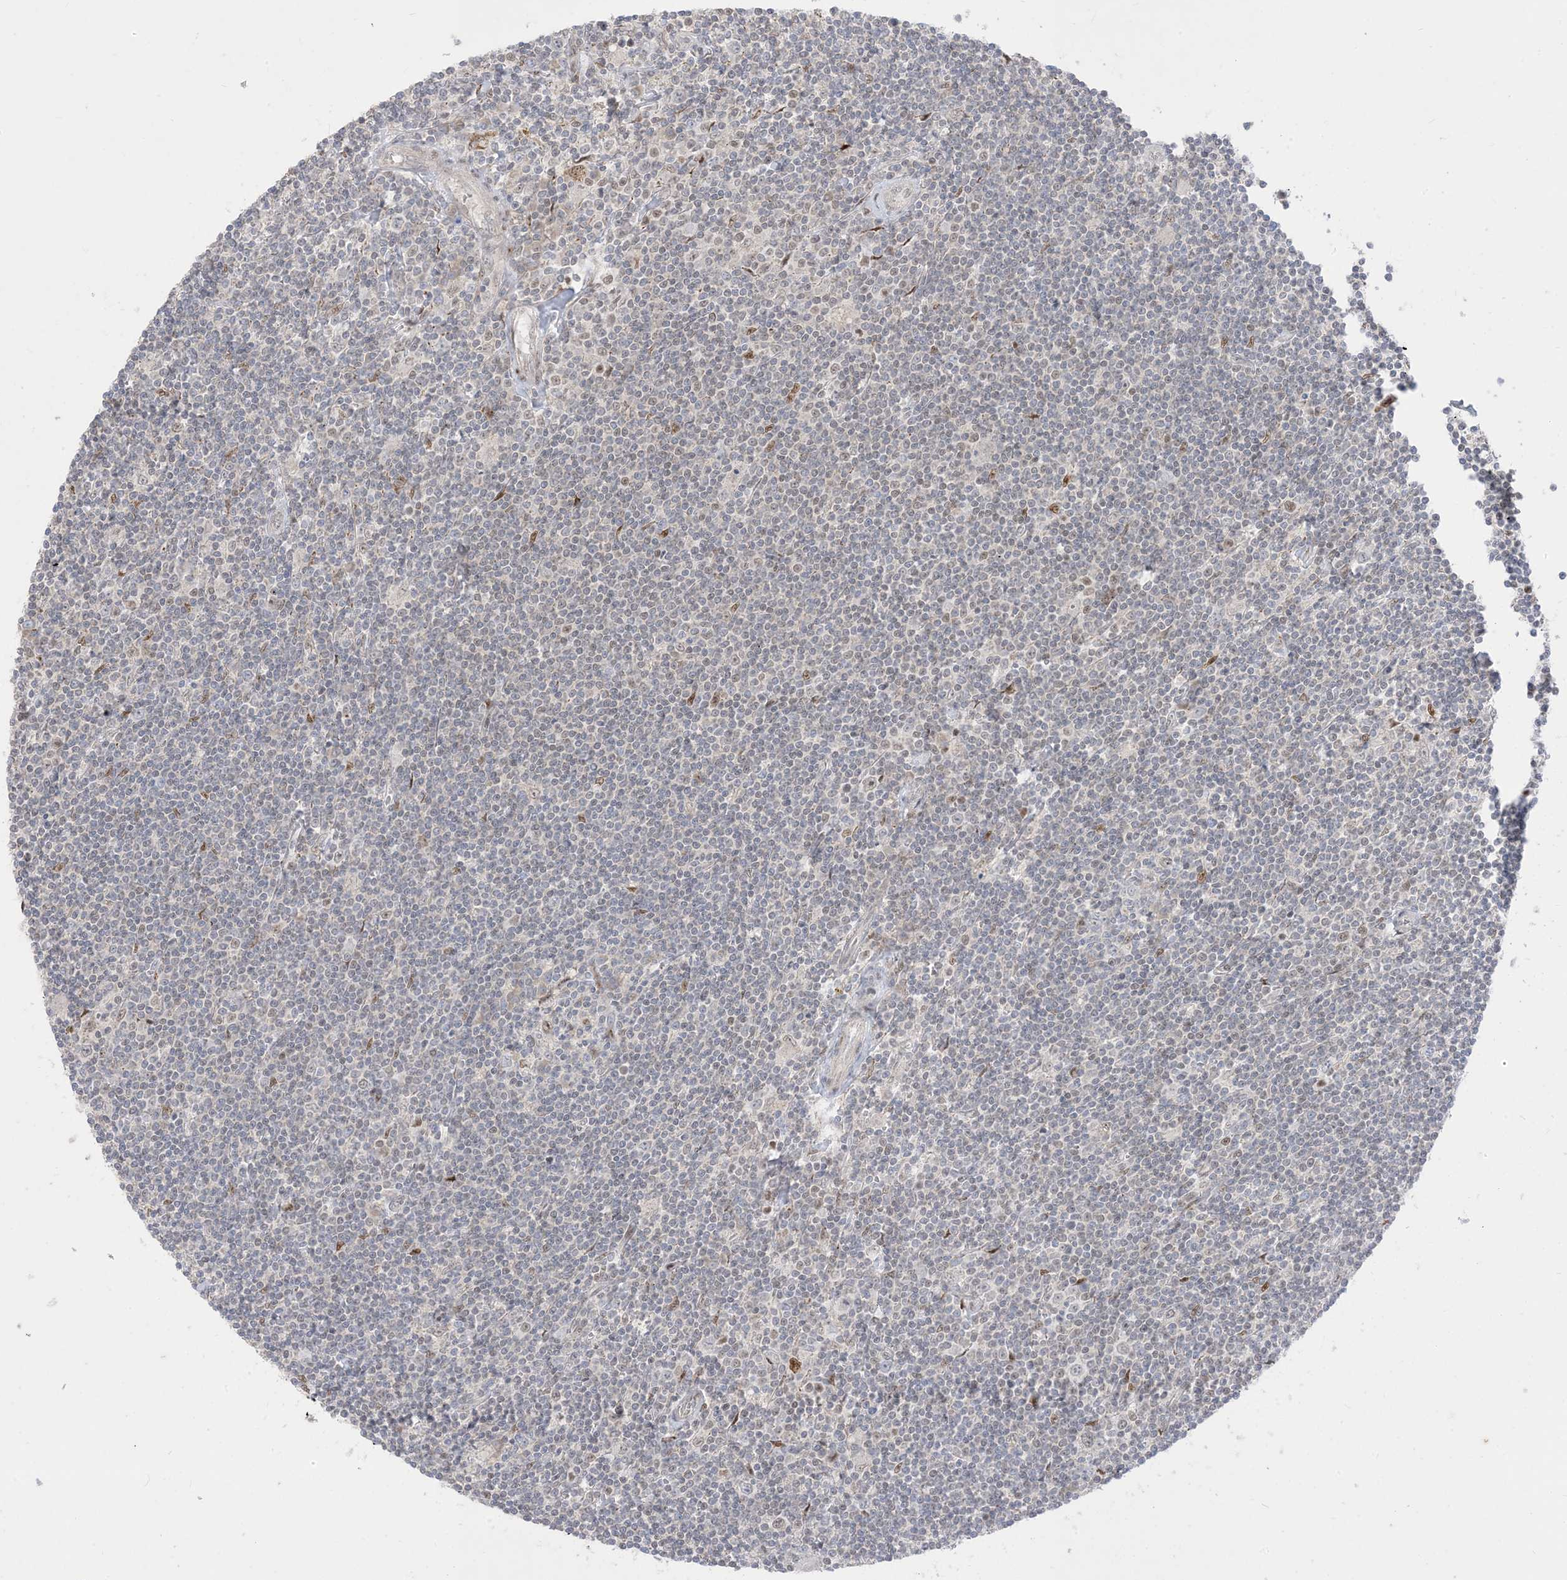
{"staining": {"intensity": "negative", "quantity": "none", "location": "none"}, "tissue": "lymphoma", "cell_type": "Tumor cells", "image_type": "cancer", "snomed": [{"axis": "morphology", "description": "Malignant lymphoma, non-Hodgkin's type, Low grade"}, {"axis": "topography", "description": "Spleen"}], "caption": "Immunohistochemistry of lymphoma reveals no expression in tumor cells.", "gene": "BHLHE40", "patient": {"sex": "male", "age": 76}}